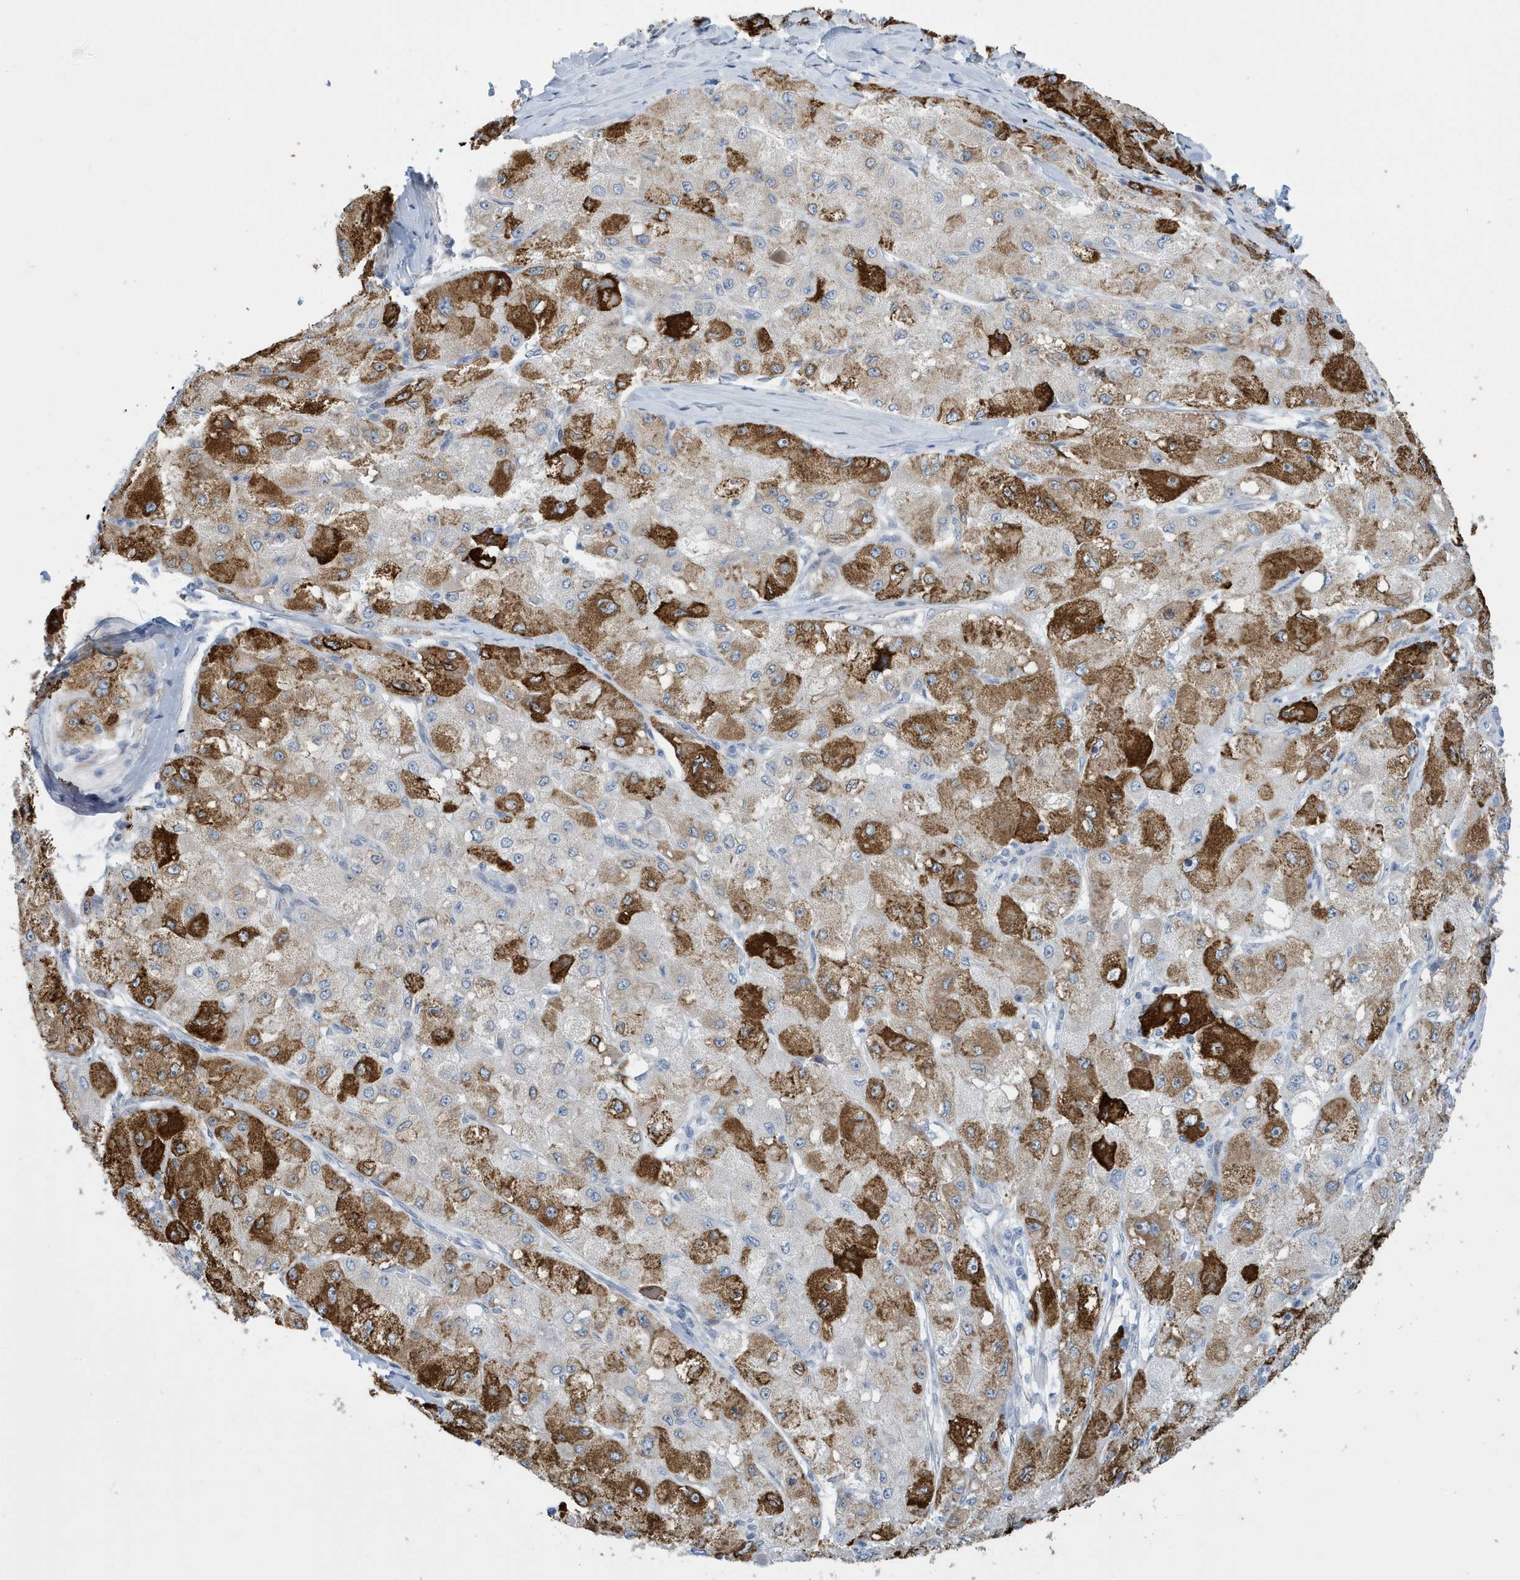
{"staining": {"intensity": "strong", "quantity": "25%-75%", "location": "nuclear"}, "tissue": "liver cancer", "cell_type": "Tumor cells", "image_type": "cancer", "snomed": [{"axis": "morphology", "description": "Carcinoma, Hepatocellular, NOS"}, {"axis": "topography", "description": "Liver"}], "caption": "Immunohistochemical staining of human liver cancer (hepatocellular carcinoma) reveals high levels of strong nuclear protein expression in about 25%-75% of tumor cells. Immunohistochemistry stains the protein in brown and the nuclei are stained blue.", "gene": "SEMA3F", "patient": {"sex": "male", "age": 80}}